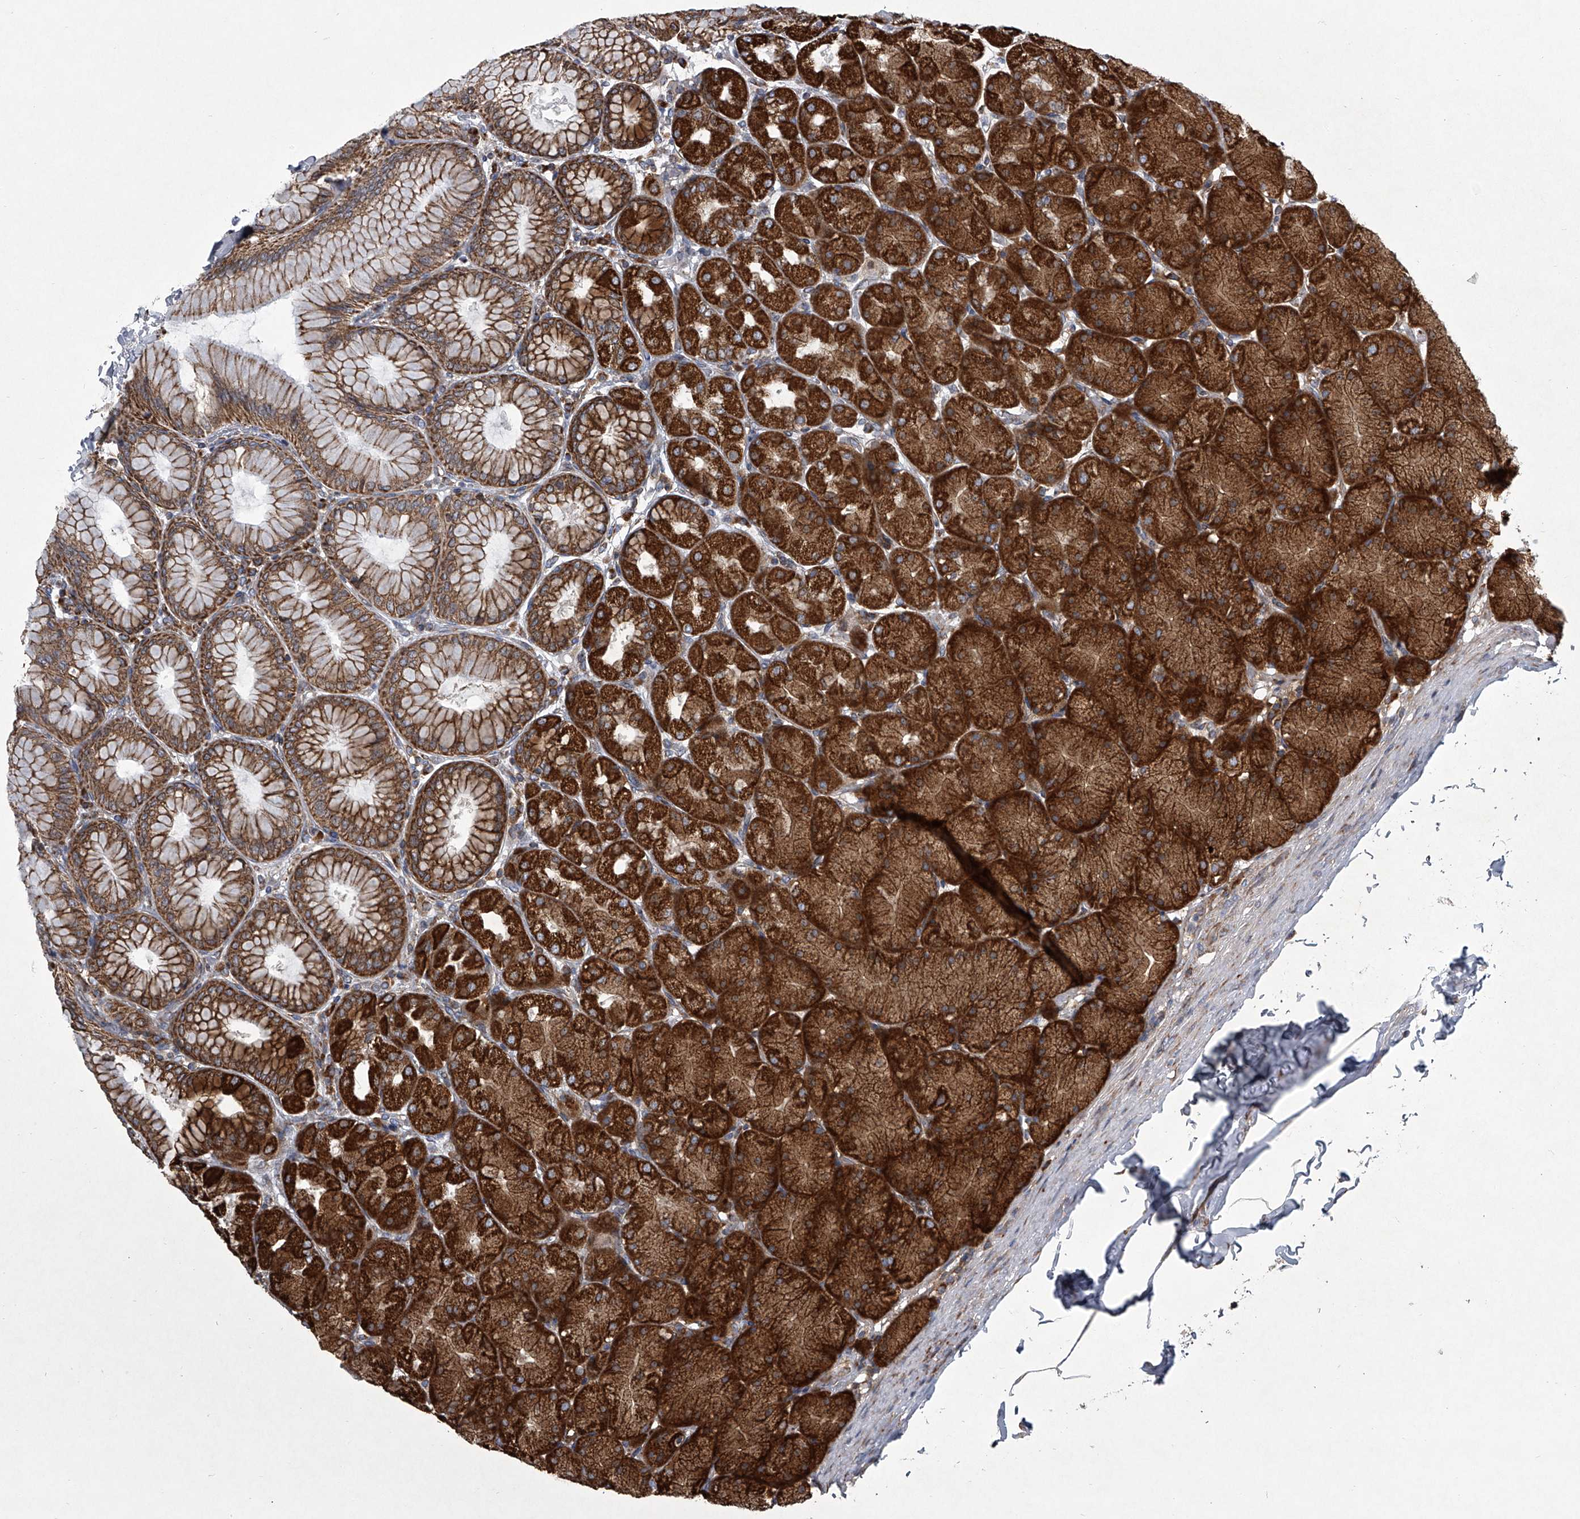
{"staining": {"intensity": "strong", "quantity": ">75%", "location": "cytoplasmic/membranous"}, "tissue": "stomach", "cell_type": "Glandular cells", "image_type": "normal", "snomed": [{"axis": "morphology", "description": "Normal tissue, NOS"}, {"axis": "topography", "description": "Stomach, upper"}], "caption": "An immunohistochemistry (IHC) image of benign tissue is shown. Protein staining in brown labels strong cytoplasmic/membranous positivity in stomach within glandular cells. (DAB (3,3'-diaminobenzidine) IHC with brightfield microscopy, high magnification).", "gene": "ZC3H15", "patient": {"sex": "female", "age": 56}}